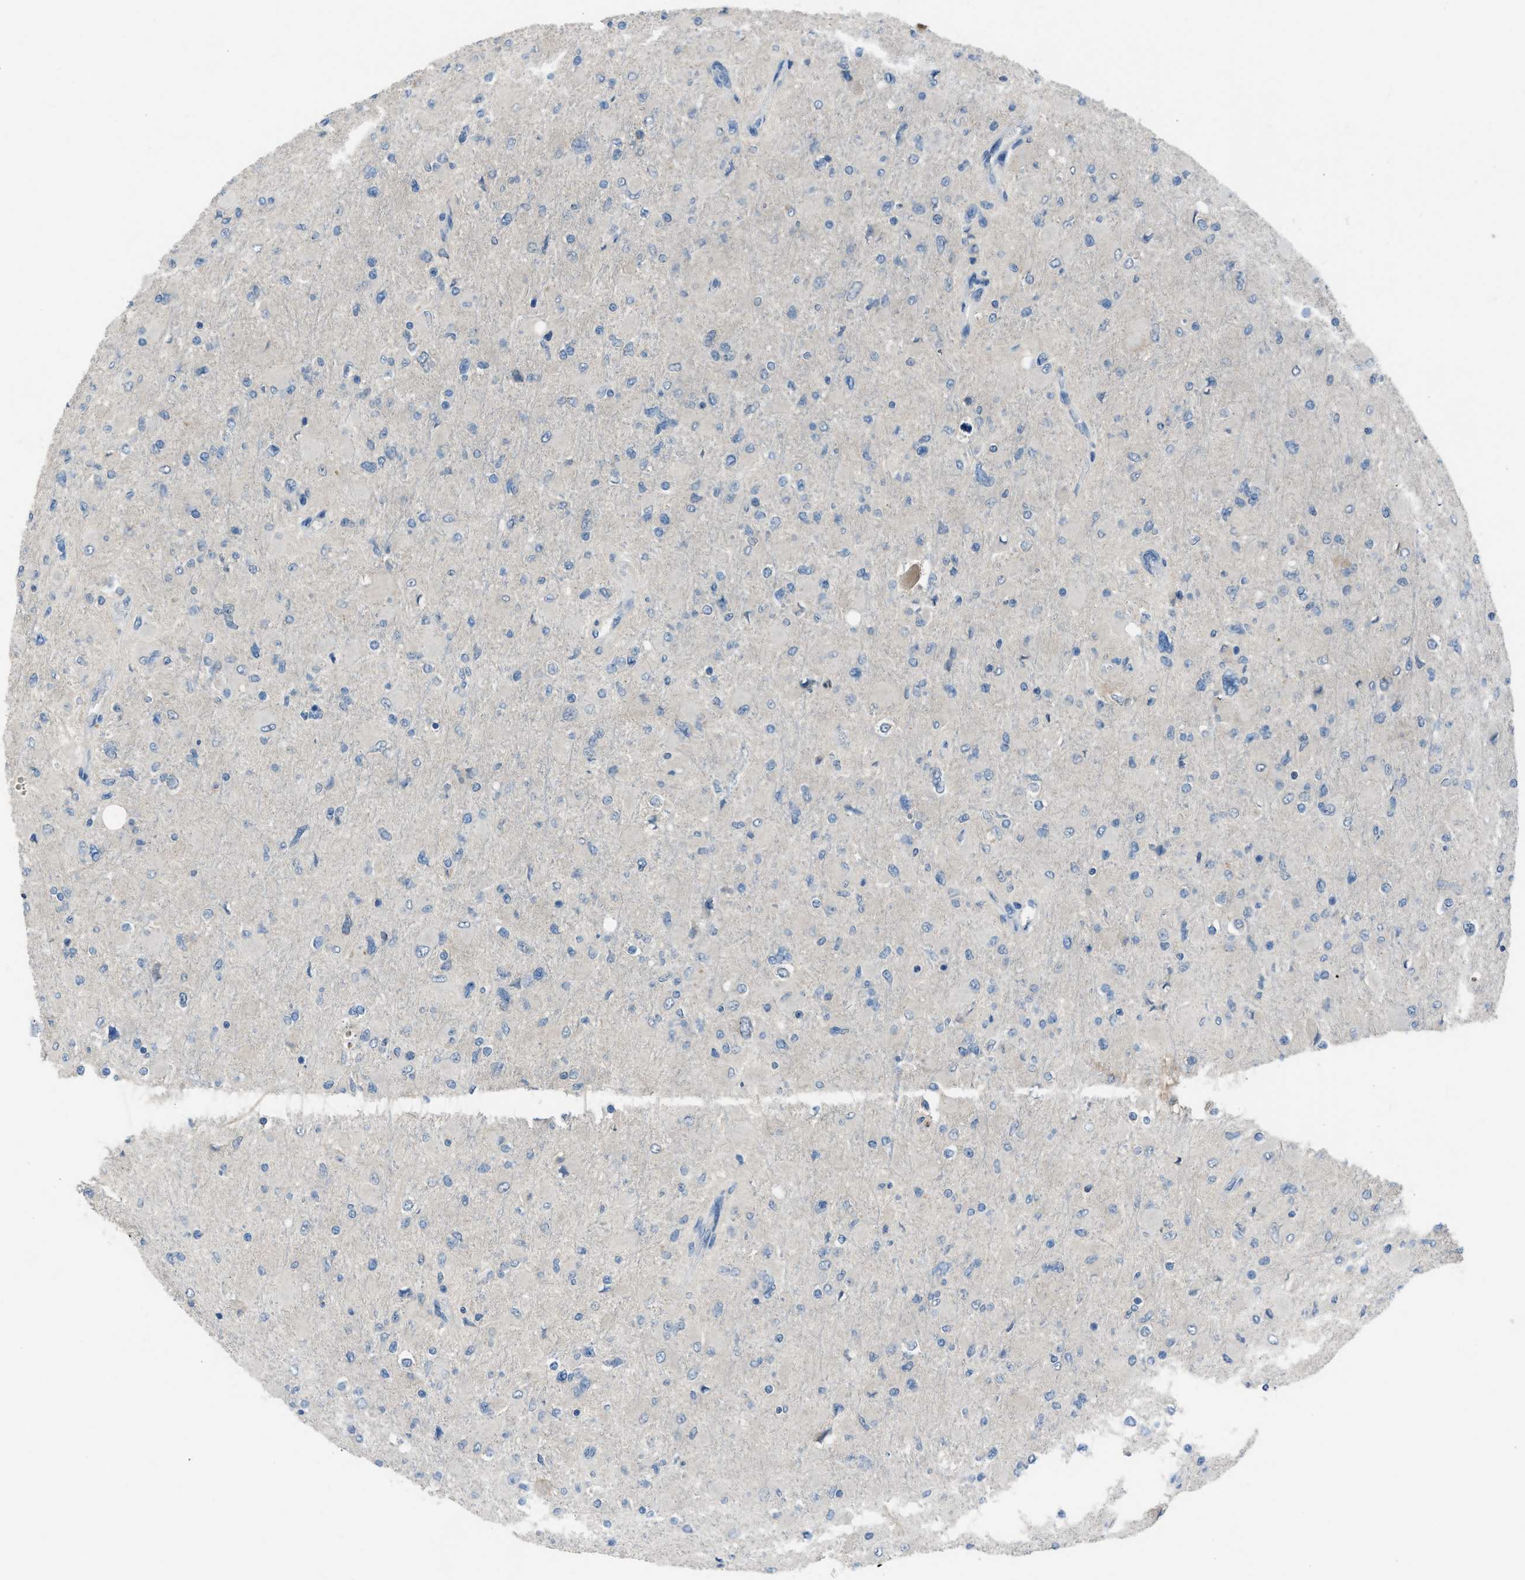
{"staining": {"intensity": "negative", "quantity": "none", "location": "none"}, "tissue": "glioma", "cell_type": "Tumor cells", "image_type": "cancer", "snomed": [{"axis": "morphology", "description": "Glioma, malignant, High grade"}, {"axis": "topography", "description": "Cerebral cortex"}], "caption": "An immunohistochemistry (IHC) image of malignant glioma (high-grade) is shown. There is no staining in tumor cells of malignant glioma (high-grade).", "gene": "MIS18A", "patient": {"sex": "female", "age": 36}}